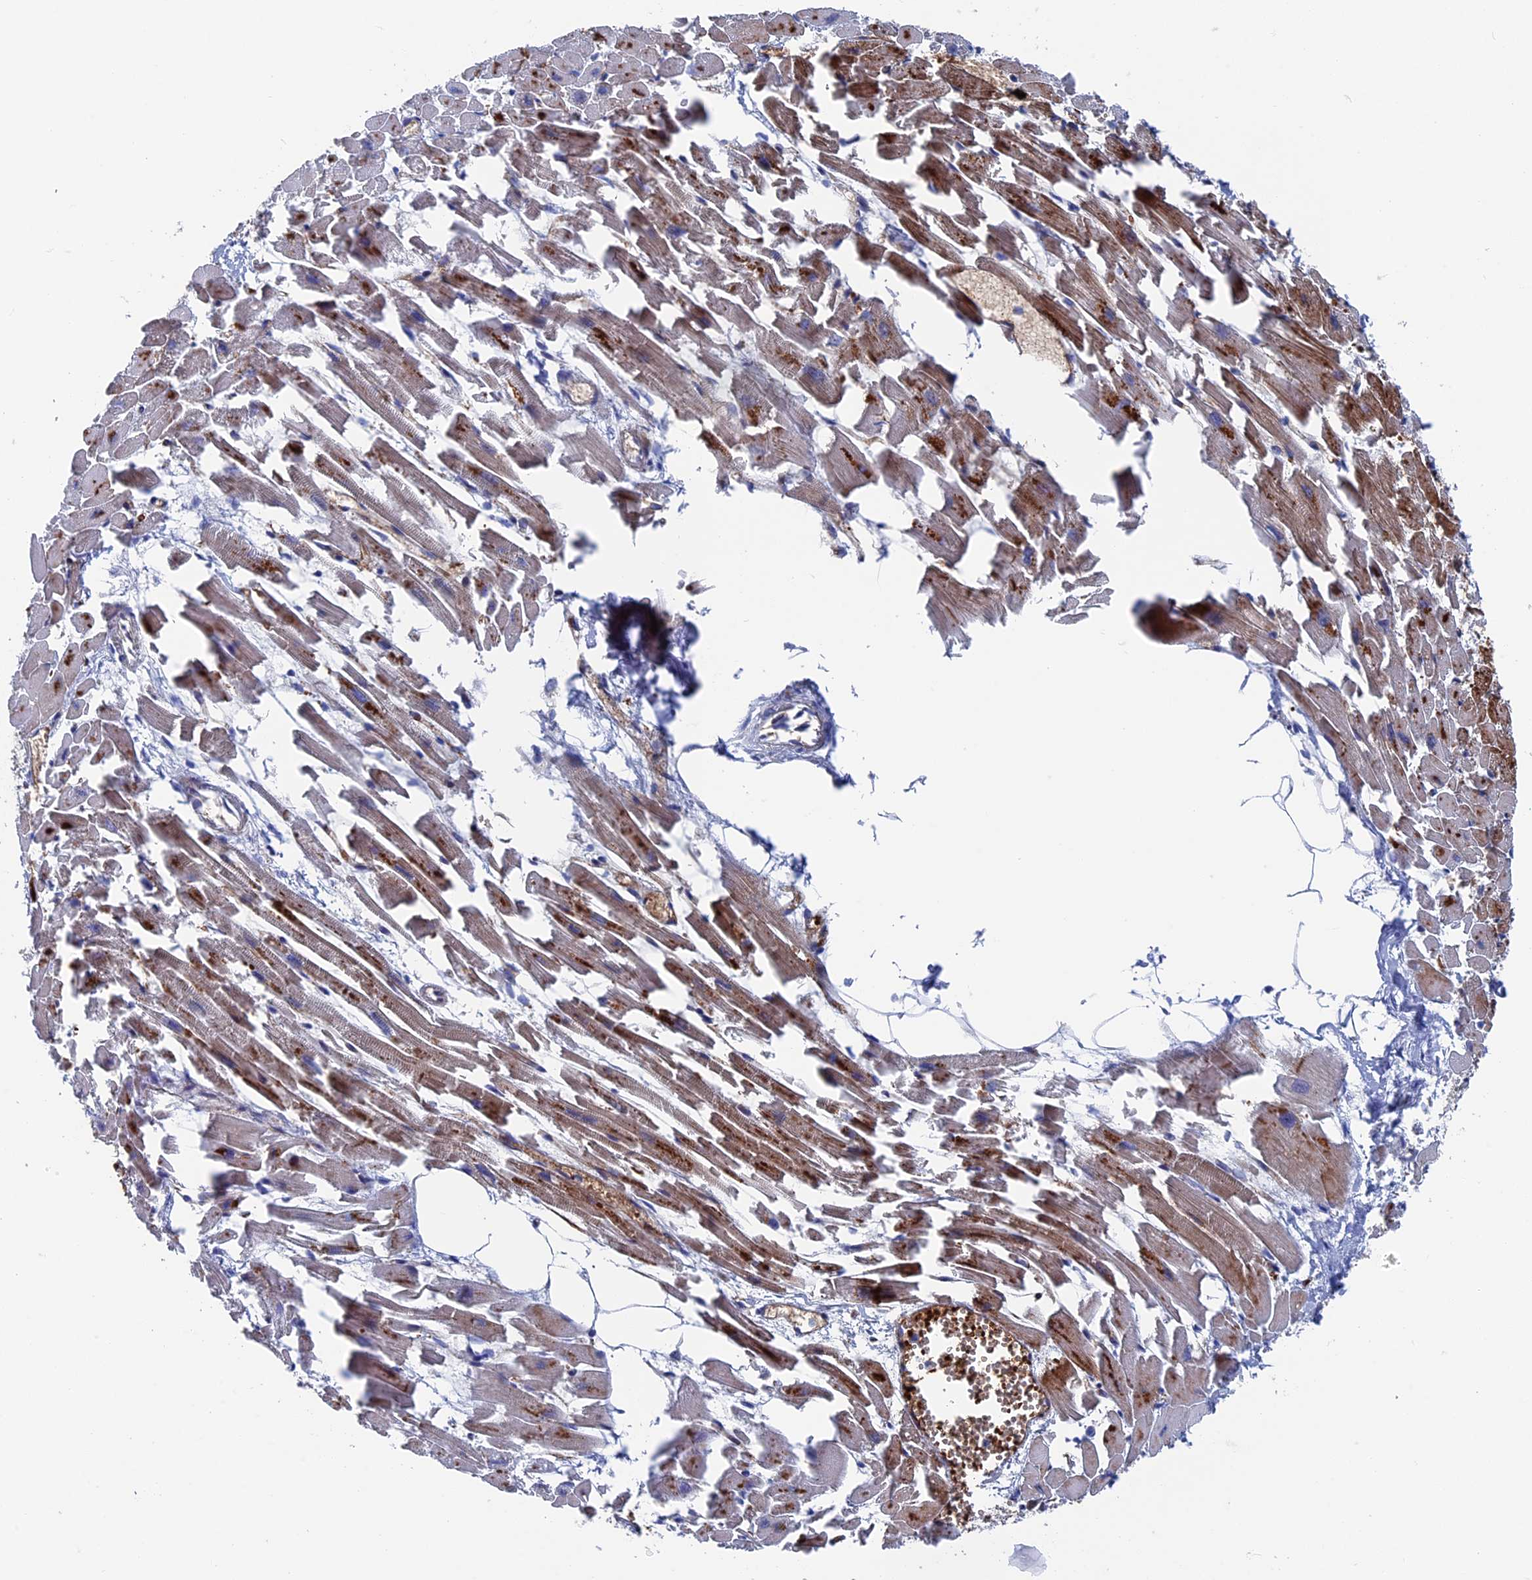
{"staining": {"intensity": "moderate", "quantity": "25%-75%", "location": "cytoplasmic/membranous"}, "tissue": "heart muscle", "cell_type": "Cardiomyocytes", "image_type": "normal", "snomed": [{"axis": "morphology", "description": "Normal tissue, NOS"}, {"axis": "topography", "description": "Heart"}], "caption": "Approximately 25%-75% of cardiomyocytes in normal human heart muscle demonstrate moderate cytoplasmic/membranous protein positivity as visualized by brown immunohistochemical staining.", "gene": "EXOSC9", "patient": {"sex": "female", "age": 64}}